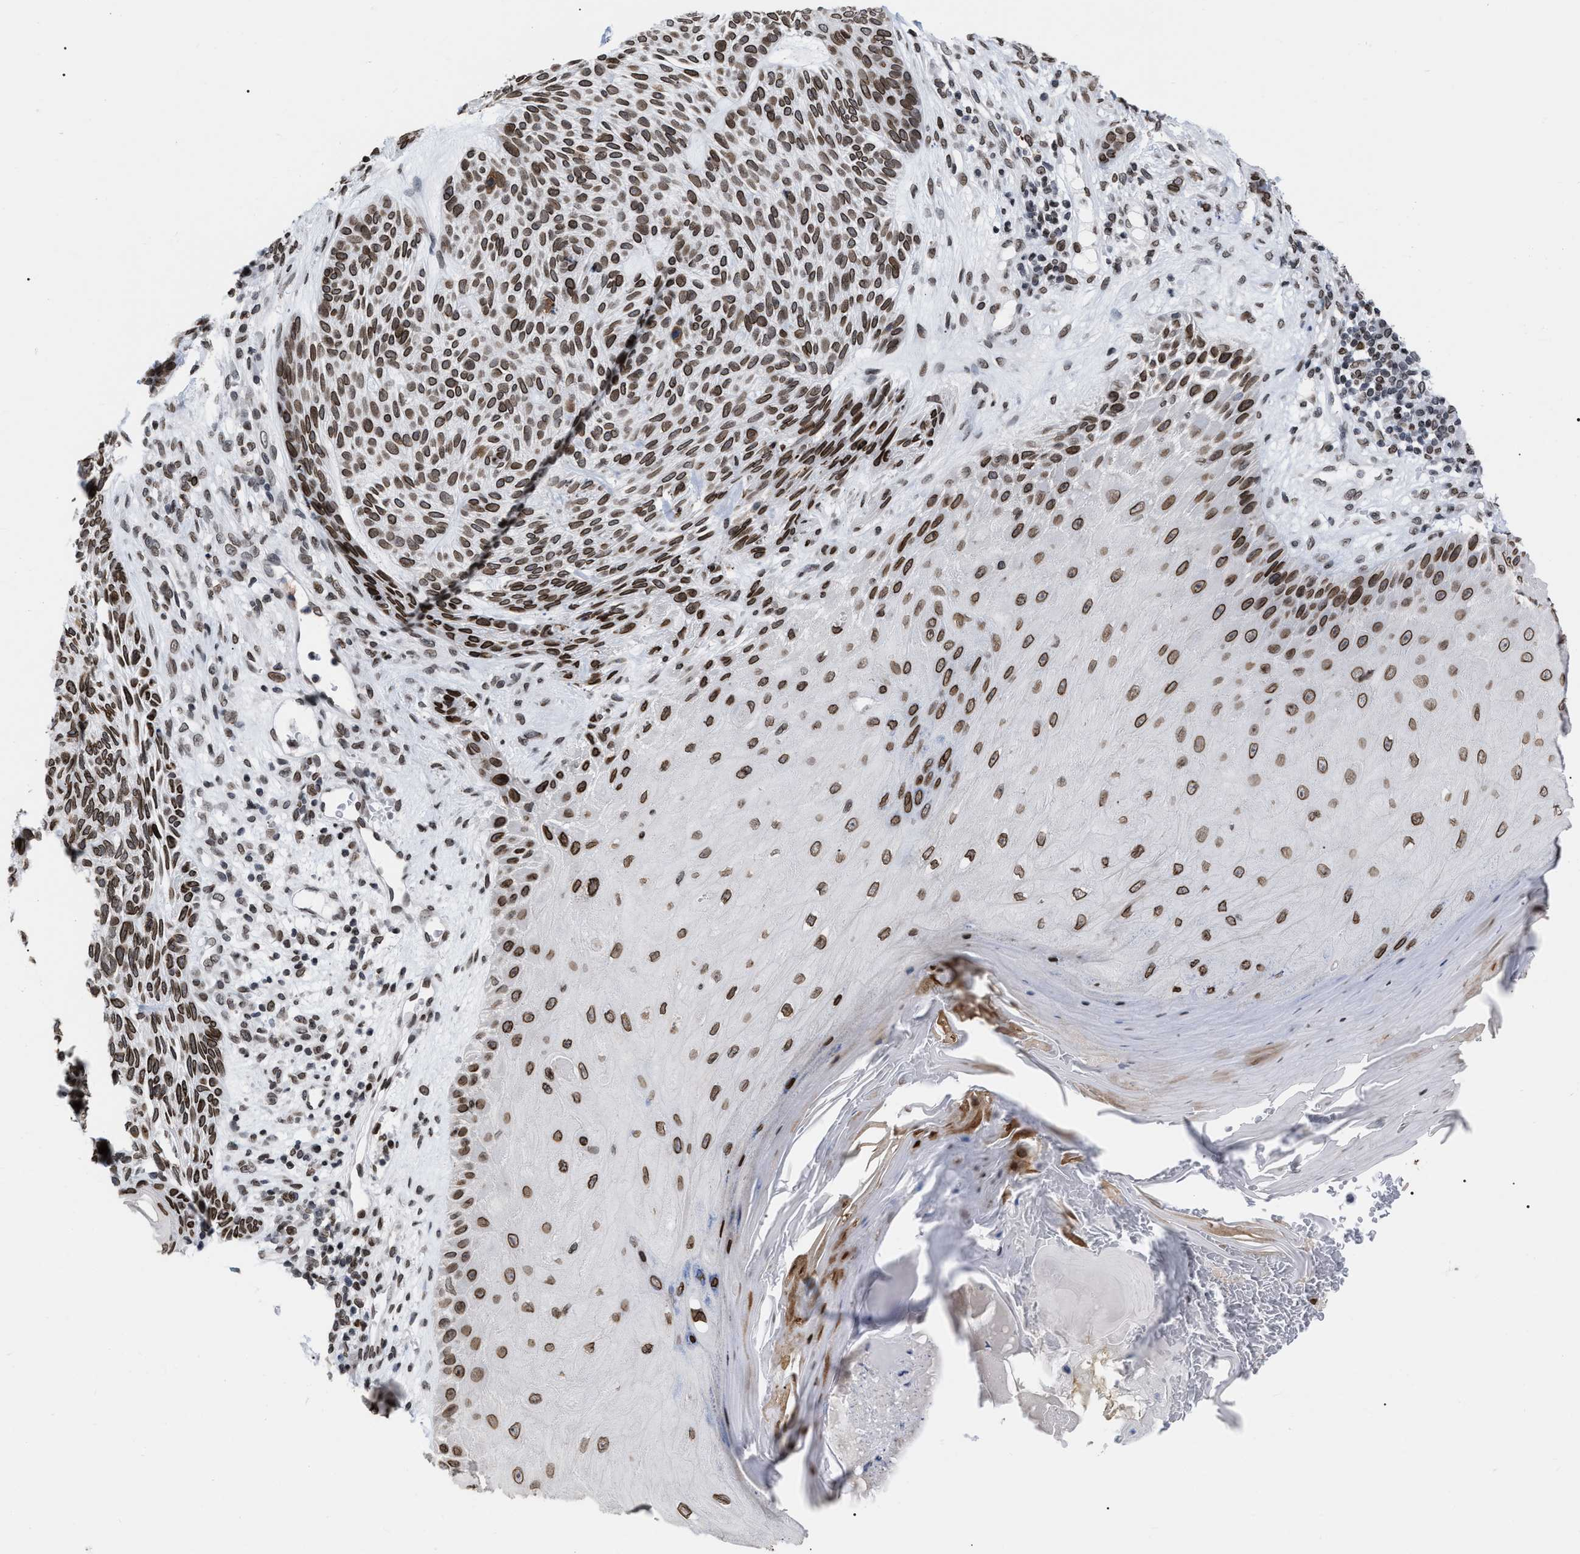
{"staining": {"intensity": "moderate", "quantity": ">75%", "location": "cytoplasmic/membranous,nuclear"}, "tissue": "skin cancer", "cell_type": "Tumor cells", "image_type": "cancer", "snomed": [{"axis": "morphology", "description": "Basal cell carcinoma"}, {"axis": "topography", "description": "Skin"}], "caption": "Protein positivity by immunohistochemistry (IHC) displays moderate cytoplasmic/membranous and nuclear staining in about >75% of tumor cells in skin cancer.", "gene": "TPR", "patient": {"sex": "male", "age": 55}}